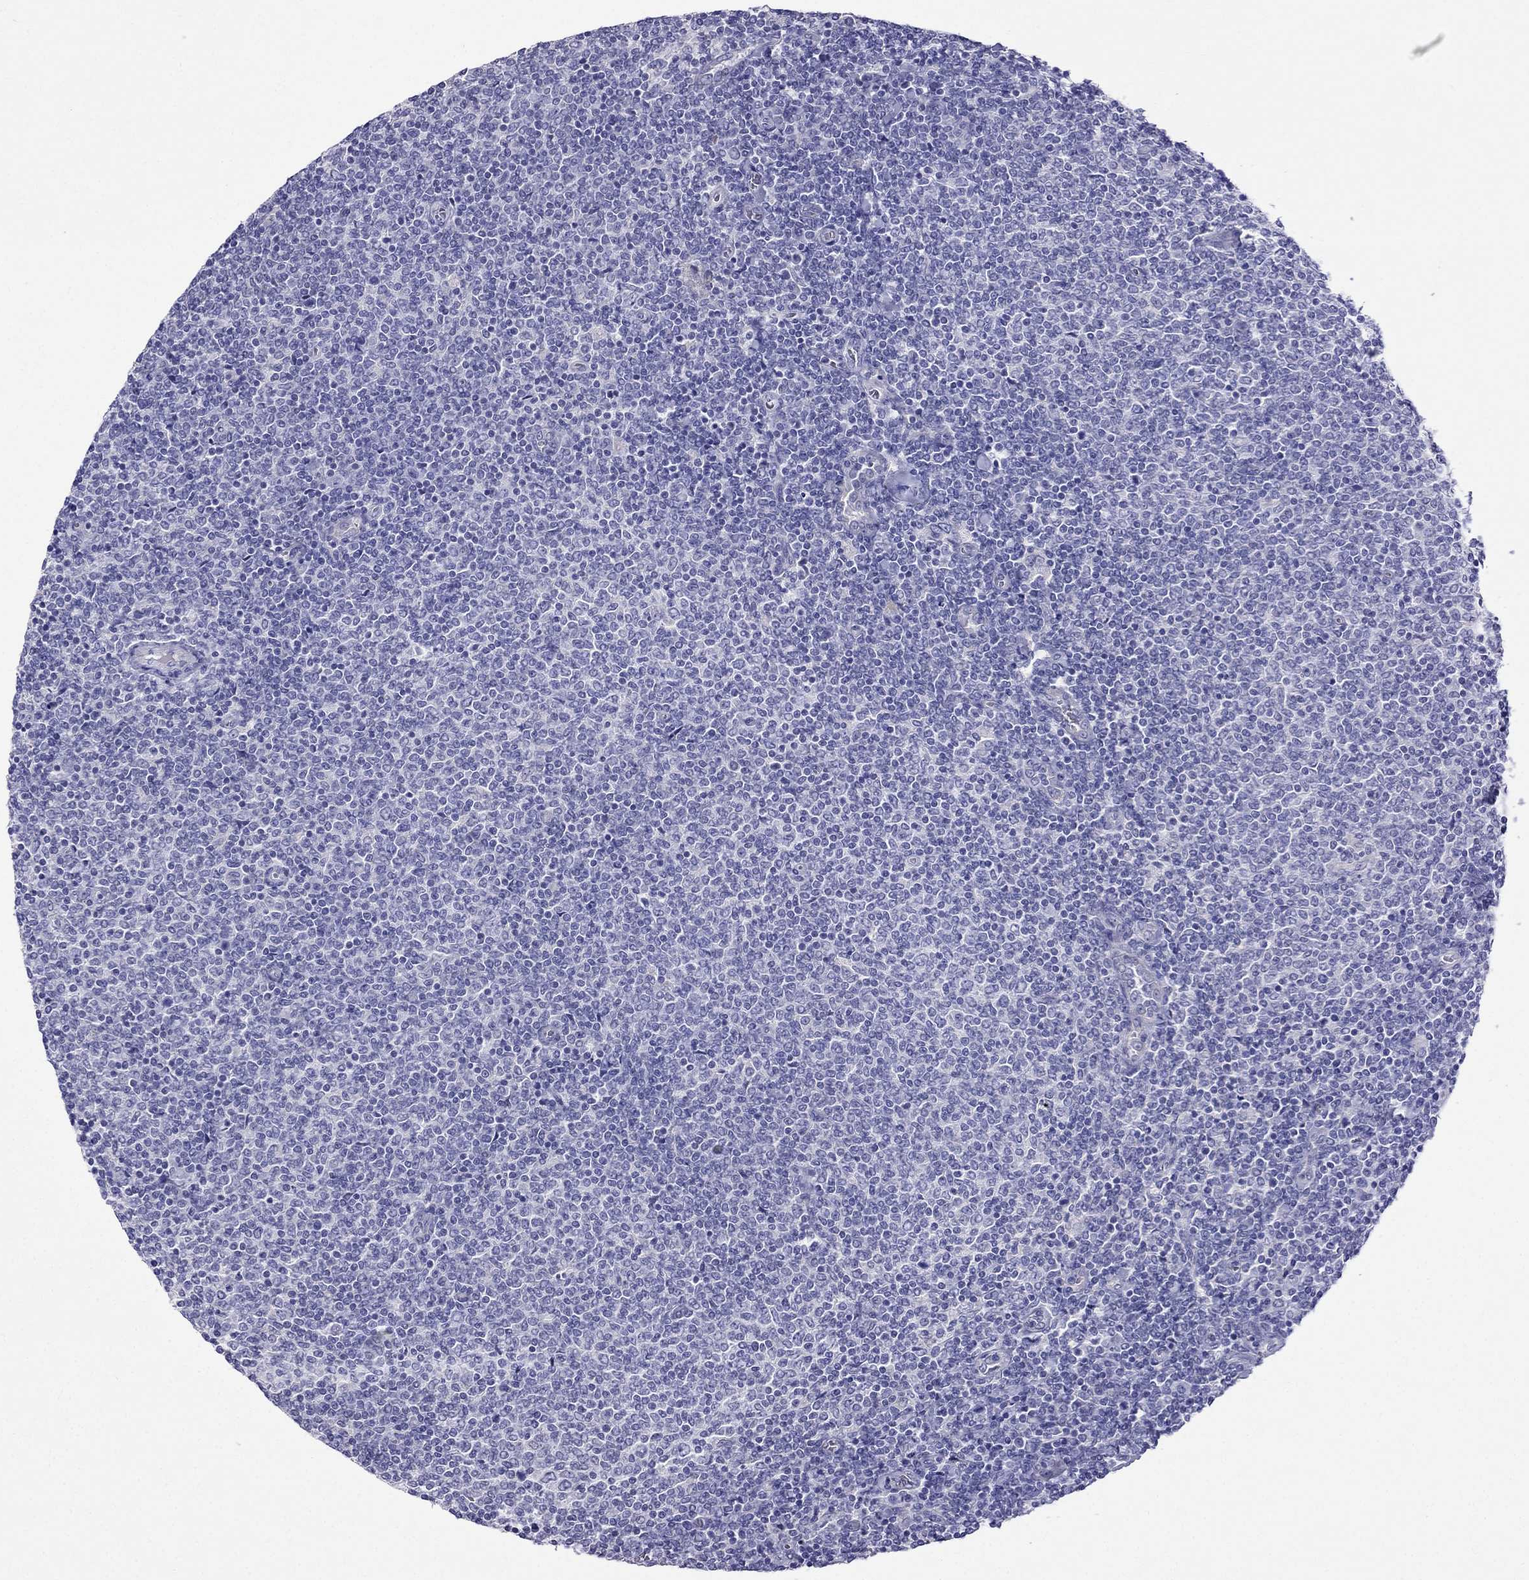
{"staining": {"intensity": "negative", "quantity": "none", "location": "none"}, "tissue": "lymphoma", "cell_type": "Tumor cells", "image_type": "cancer", "snomed": [{"axis": "morphology", "description": "Malignant lymphoma, non-Hodgkin's type, Low grade"}, {"axis": "topography", "description": "Lymph node"}], "caption": "Lymphoma was stained to show a protein in brown. There is no significant expression in tumor cells.", "gene": "TDRD1", "patient": {"sex": "male", "age": 52}}